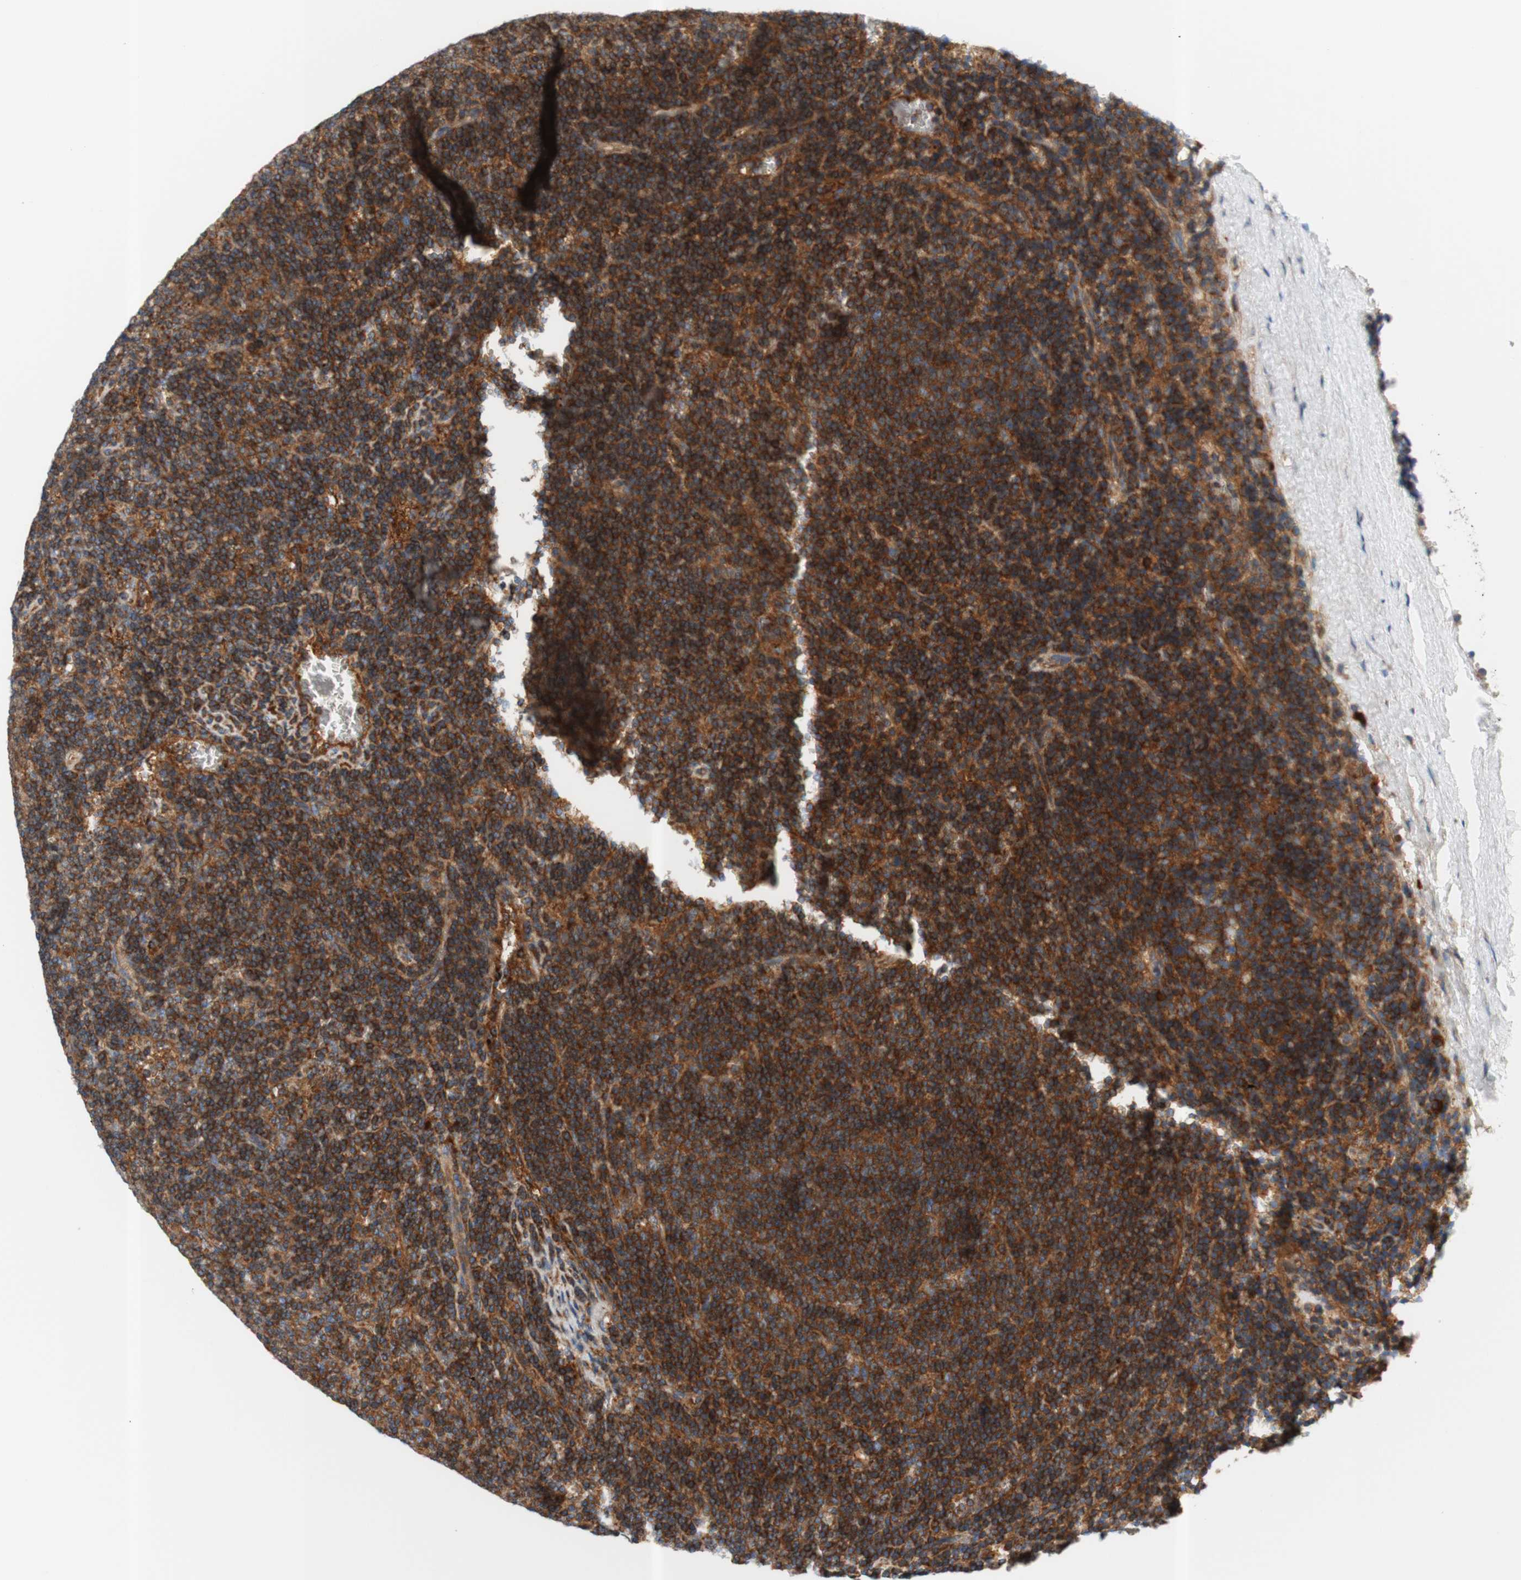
{"staining": {"intensity": "strong", "quantity": ">75%", "location": "cytoplasmic/membranous"}, "tissue": "lymphoma", "cell_type": "Tumor cells", "image_type": "cancer", "snomed": [{"axis": "morphology", "description": "Malignant lymphoma, non-Hodgkin's type, Low grade"}, {"axis": "topography", "description": "Spleen"}], "caption": "Immunohistochemistry (IHC) micrograph of neoplastic tissue: lymphoma stained using immunohistochemistry displays high levels of strong protein expression localized specifically in the cytoplasmic/membranous of tumor cells, appearing as a cytoplasmic/membranous brown color.", "gene": "STOM", "patient": {"sex": "female", "age": 50}}